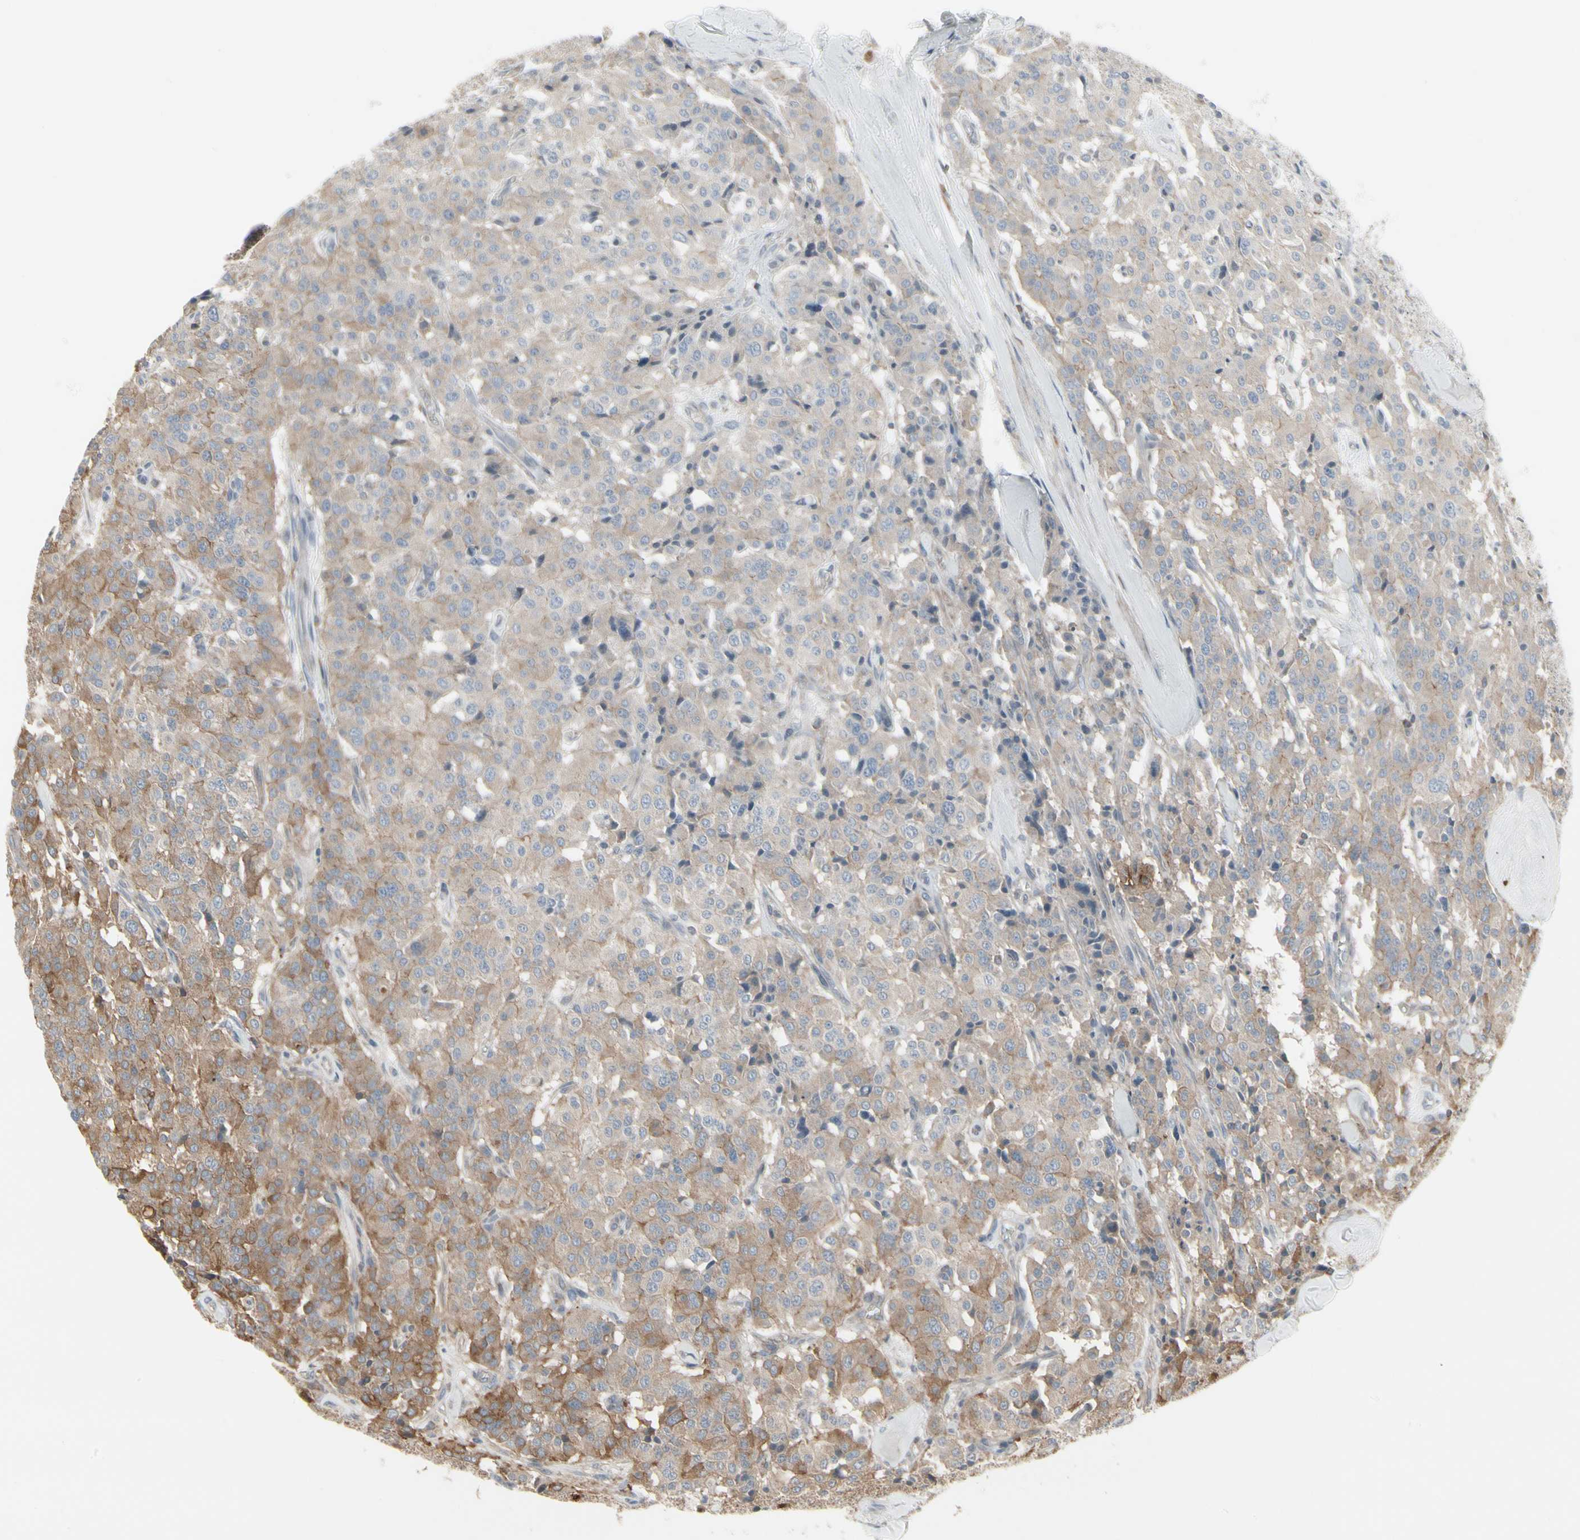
{"staining": {"intensity": "weak", "quantity": ">75%", "location": "cytoplasmic/membranous"}, "tissue": "carcinoid", "cell_type": "Tumor cells", "image_type": "cancer", "snomed": [{"axis": "morphology", "description": "Carcinoid, malignant, NOS"}, {"axis": "topography", "description": "Lung"}], "caption": "This is a micrograph of IHC staining of carcinoid, which shows weak staining in the cytoplasmic/membranous of tumor cells.", "gene": "EPS15", "patient": {"sex": "male", "age": 30}}